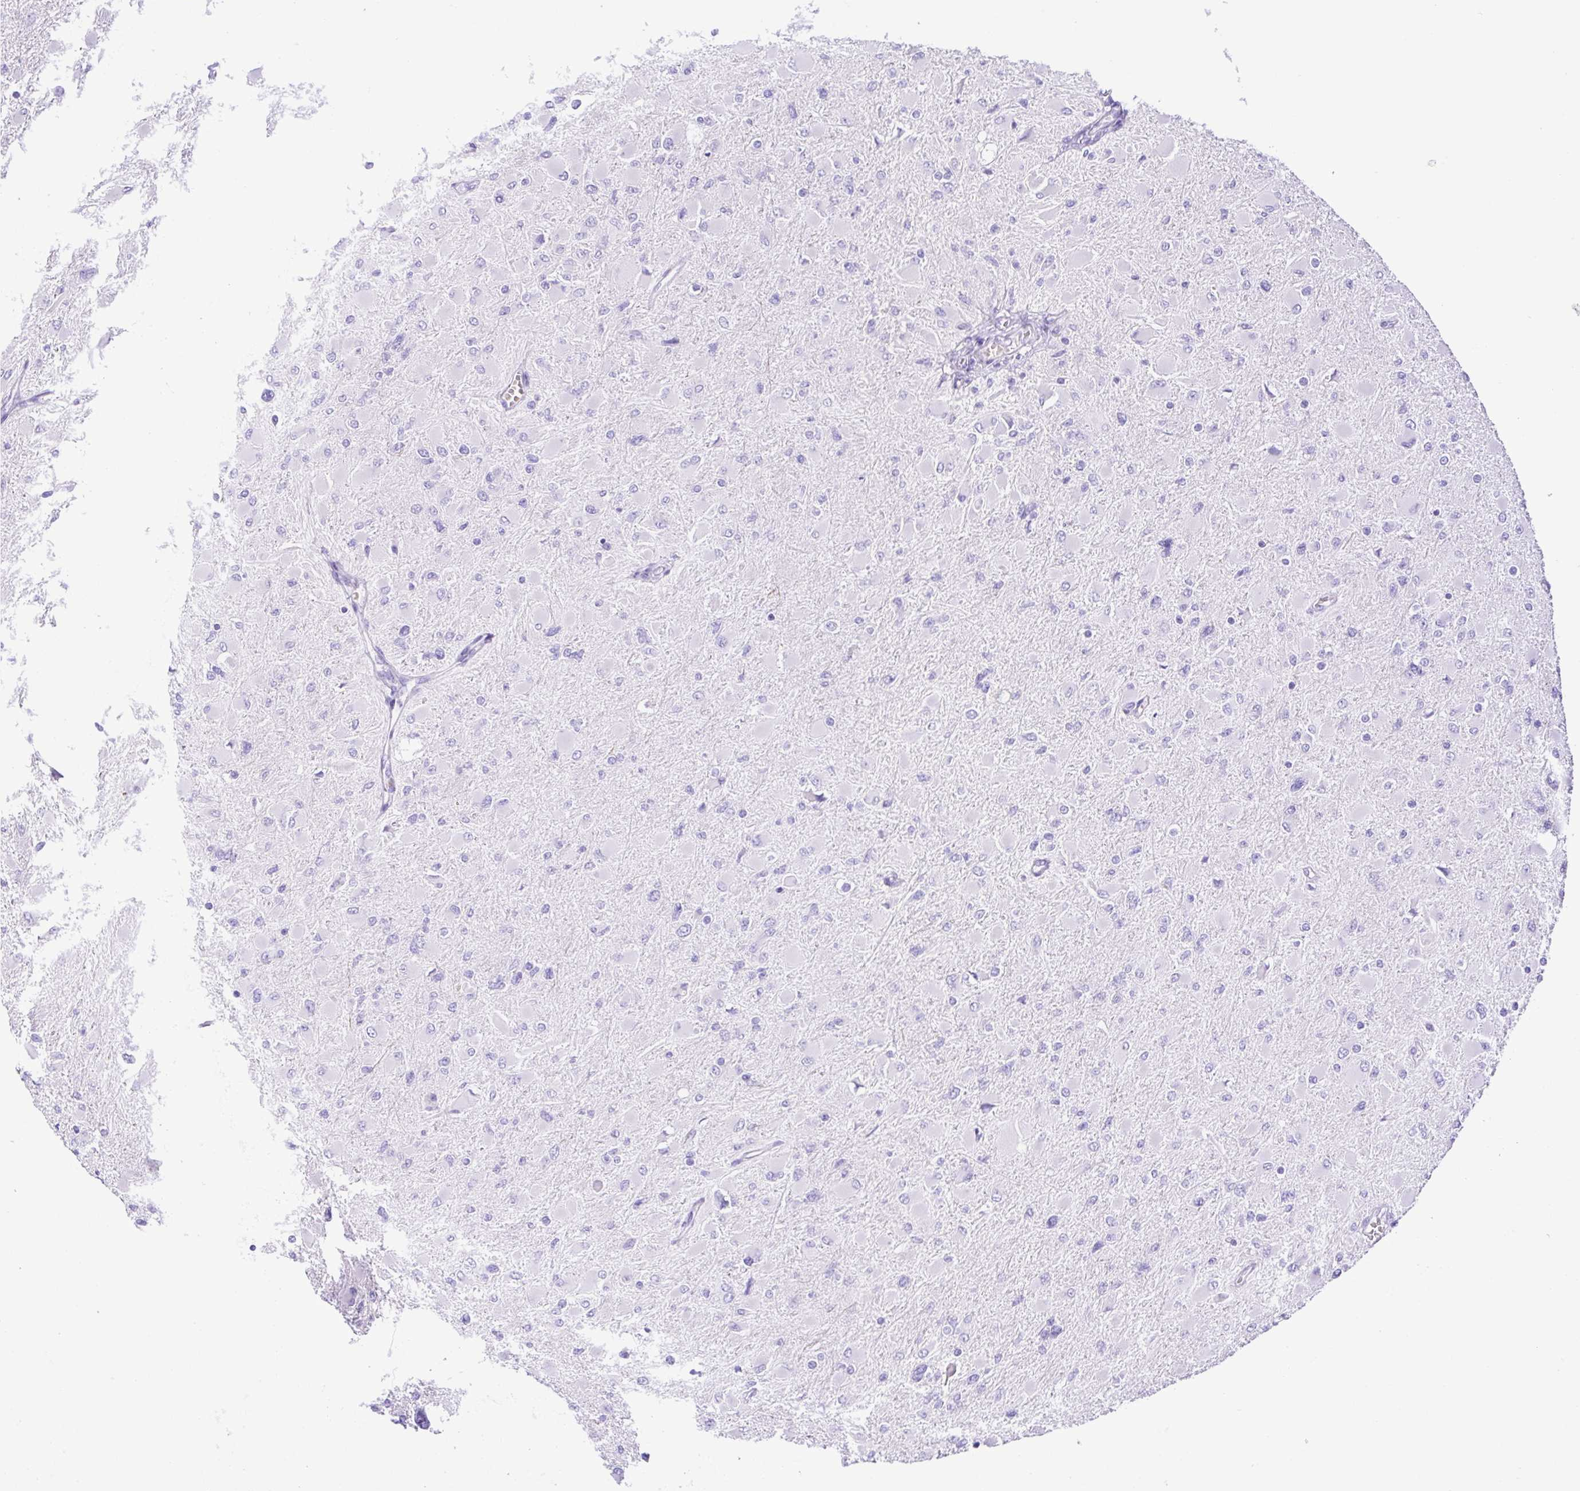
{"staining": {"intensity": "negative", "quantity": "none", "location": "none"}, "tissue": "glioma", "cell_type": "Tumor cells", "image_type": "cancer", "snomed": [{"axis": "morphology", "description": "Glioma, malignant, High grade"}, {"axis": "topography", "description": "Cerebral cortex"}], "caption": "There is no significant positivity in tumor cells of glioma. Nuclei are stained in blue.", "gene": "CD72", "patient": {"sex": "female", "age": 36}}